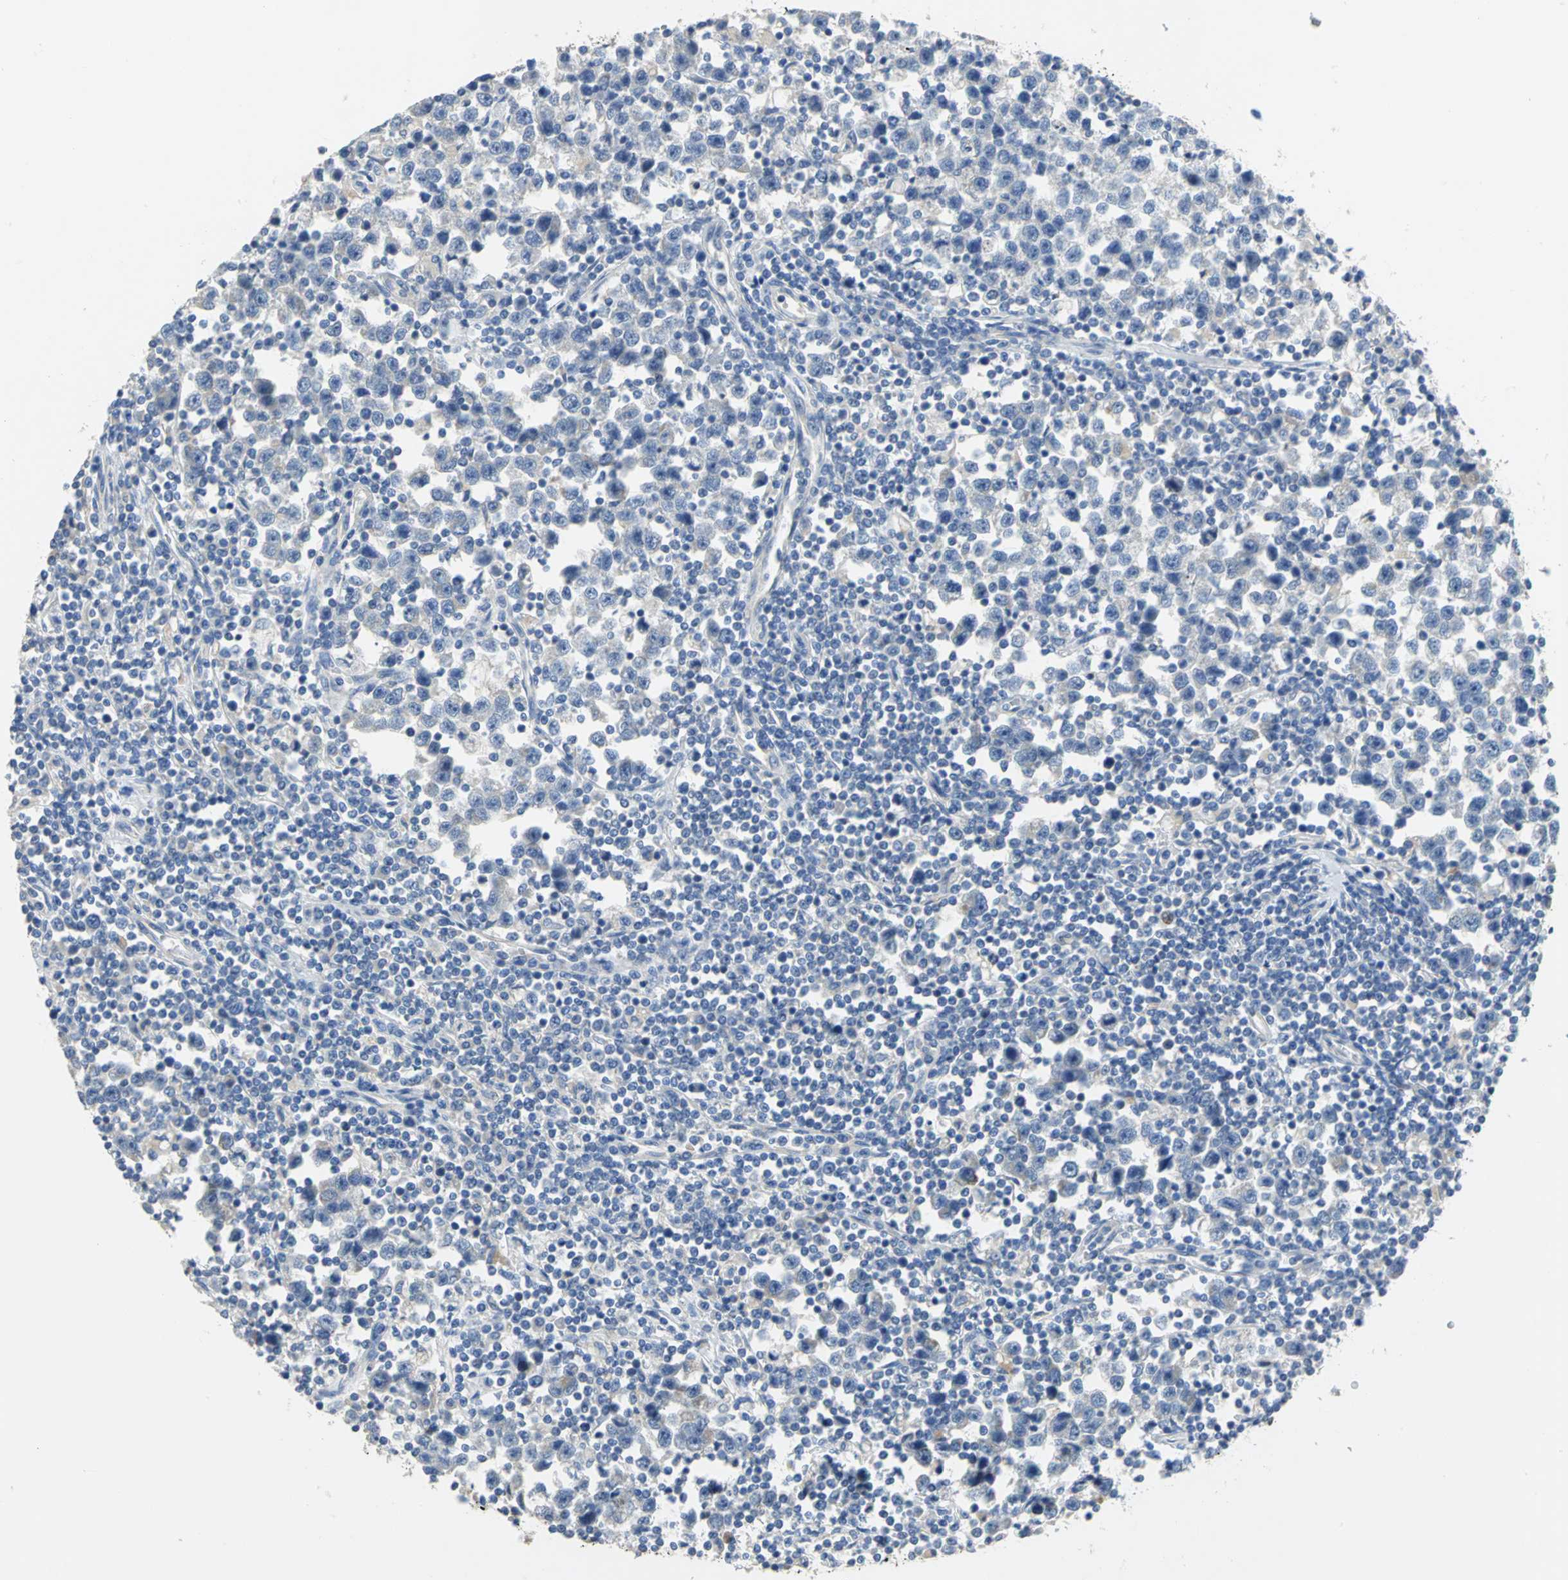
{"staining": {"intensity": "negative", "quantity": "none", "location": "none"}, "tissue": "testis cancer", "cell_type": "Tumor cells", "image_type": "cancer", "snomed": [{"axis": "morphology", "description": "Seminoma, NOS"}, {"axis": "topography", "description": "Testis"}], "caption": "Immunohistochemistry (IHC) photomicrograph of human testis seminoma stained for a protein (brown), which reveals no expression in tumor cells.", "gene": "IL17RB", "patient": {"sex": "male", "age": 43}}